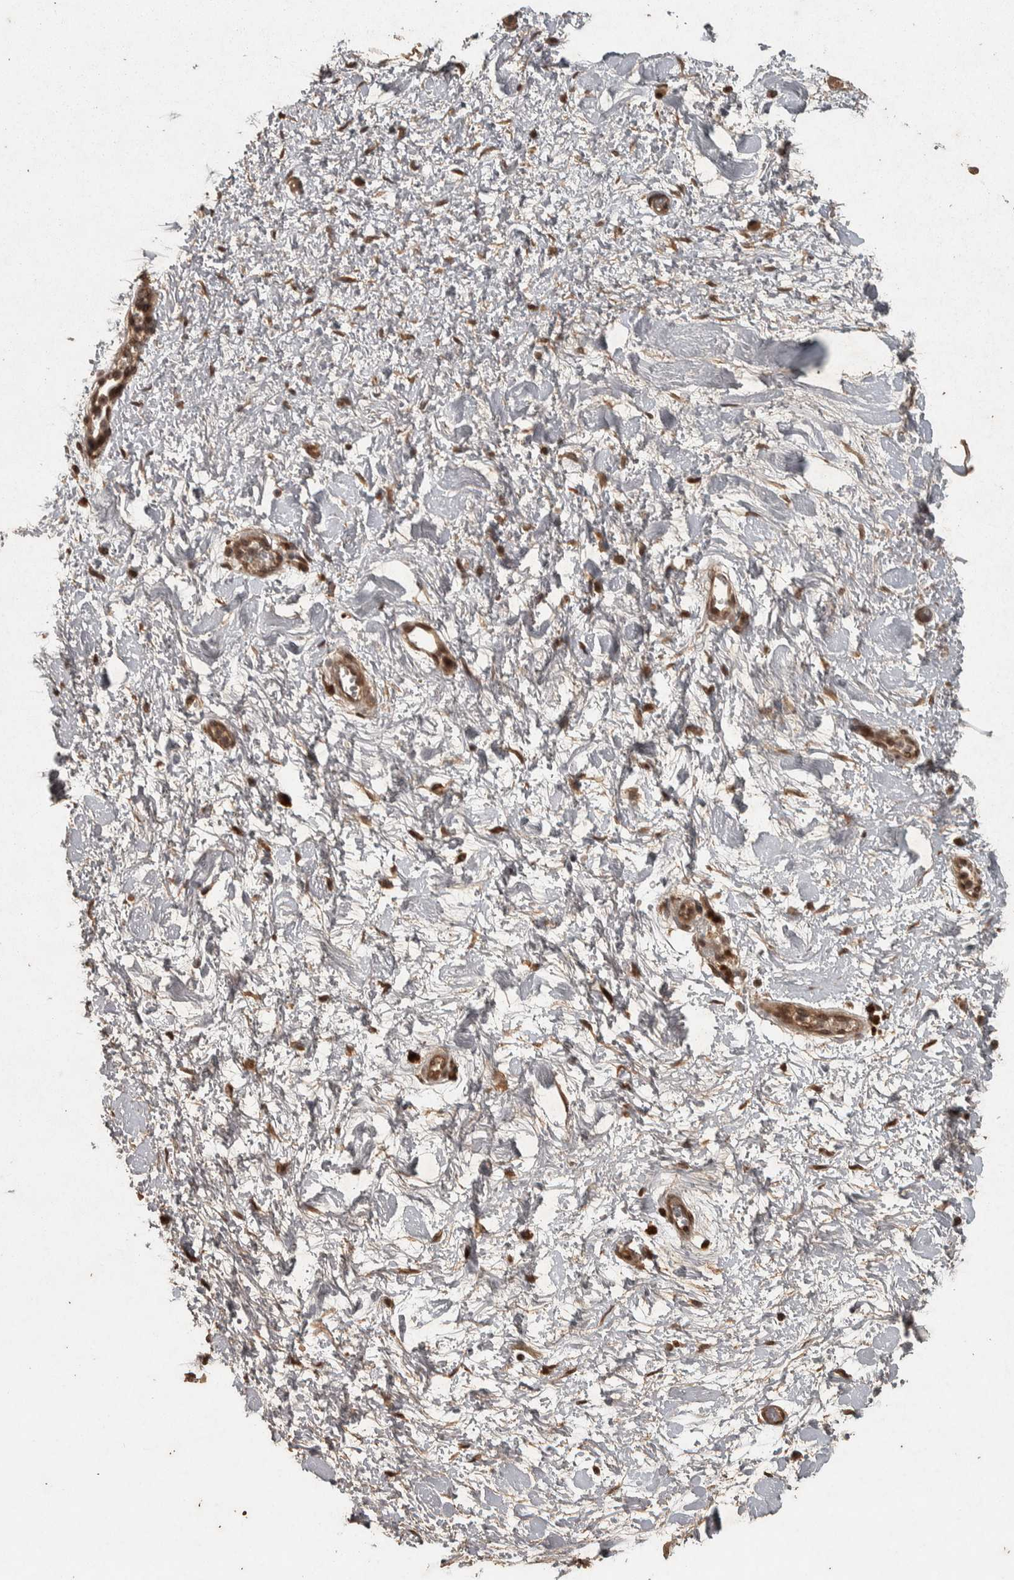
{"staining": {"intensity": "strong", "quantity": ">75%", "location": "cytoplasmic/membranous"}, "tissue": "adipose tissue", "cell_type": "Adipocytes", "image_type": "normal", "snomed": [{"axis": "morphology", "description": "Normal tissue, NOS"}, {"axis": "topography", "description": "Kidney"}, {"axis": "topography", "description": "Peripheral nerve tissue"}], "caption": "Immunohistochemistry (IHC) micrograph of unremarkable adipose tissue stained for a protein (brown), which shows high levels of strong cytoplasmic/membranous staining in about >75% of adipocytes.", "gene": "ACO1", "patient": {"sex": "male", "age": 7}}